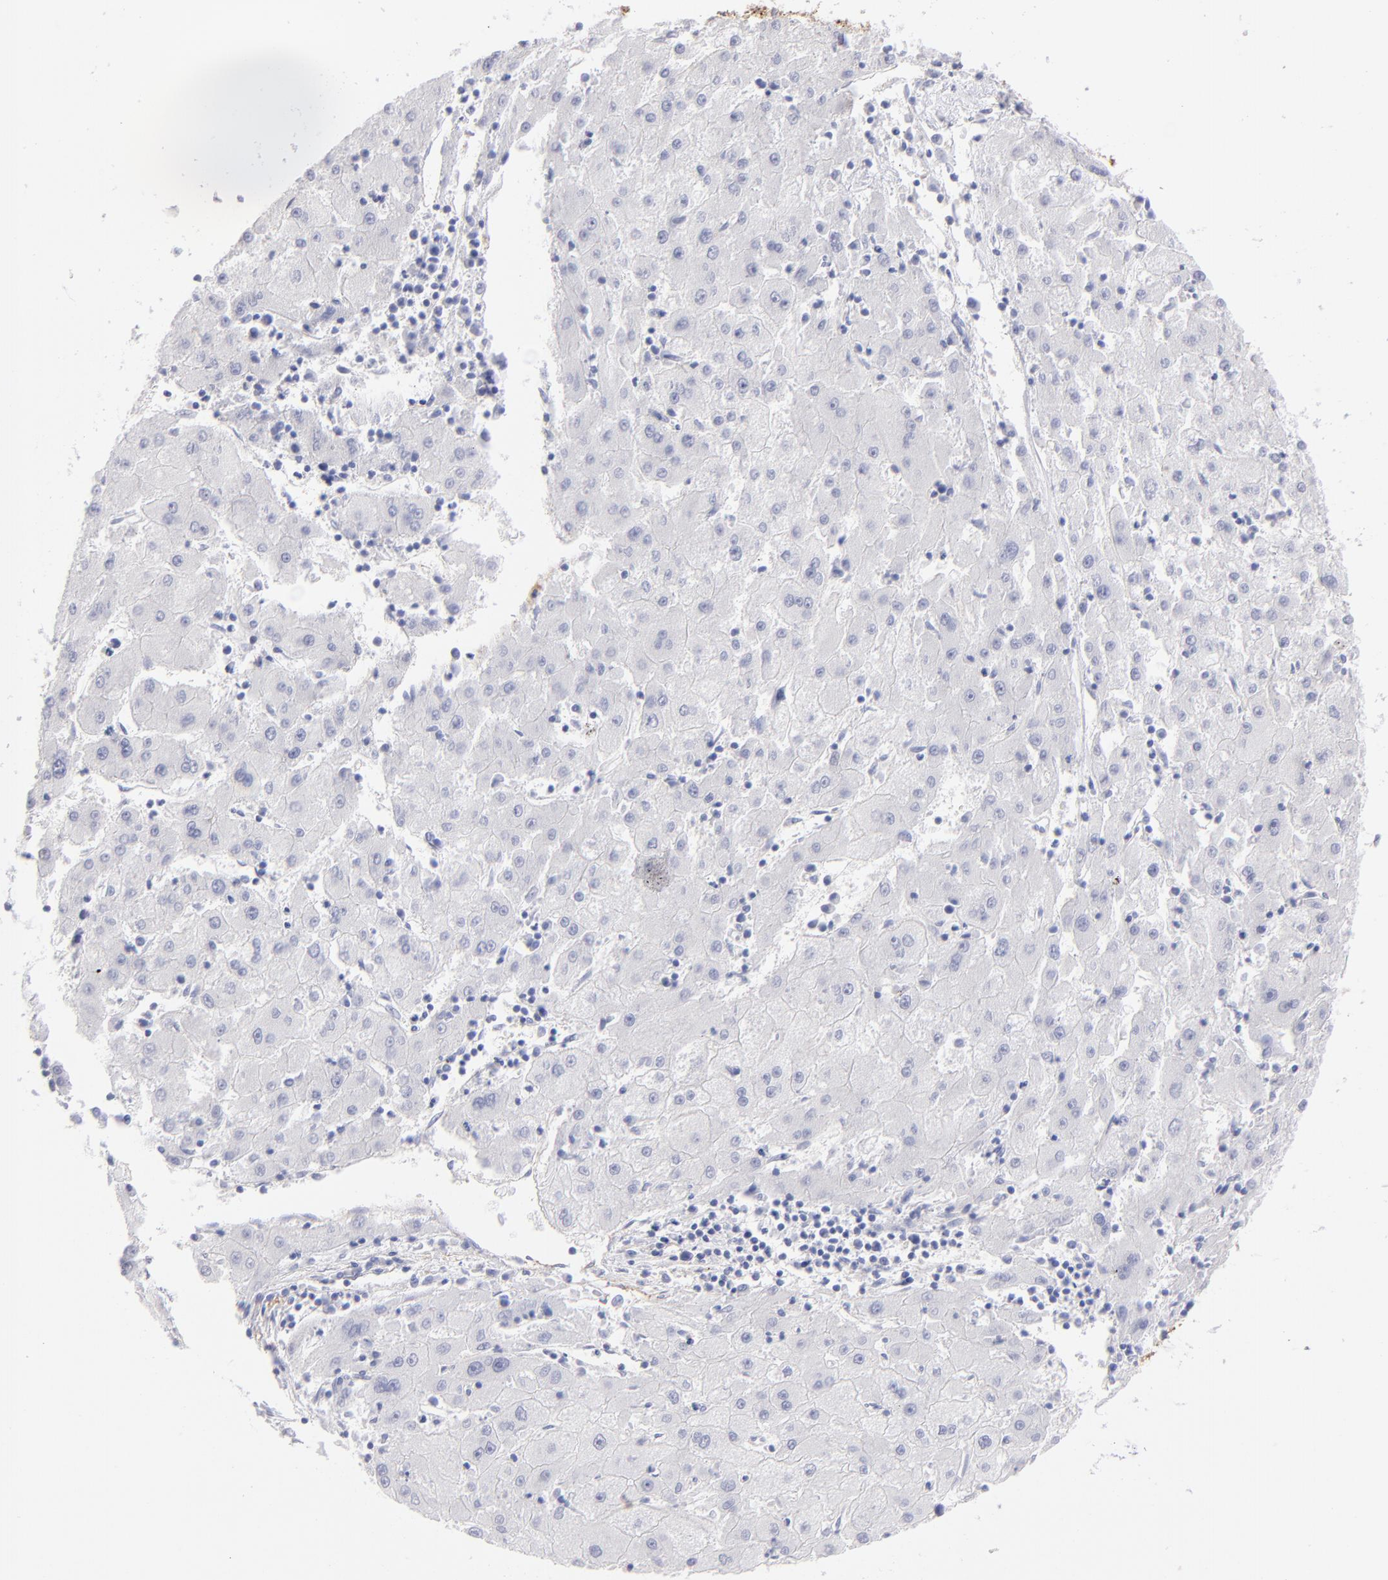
{"staining": {"intensity": "negative", "quantity": "none", "location": "none"}, "tissue": "liver cancer", "cell_type": "Tumor cells", "image_type": "cancer", "snomed": [{"axis": "morphology", "description": "Carcinoma, Hepatocellular, NOS"}, {"axis": "topography", "description": "Liver"}], "caption": "Human hepatocellular carcinoma (liver) stained for a protein using immunohistochemistry (IHC) demonstrates no expression in tumor cells.", "gene": "AHNAK2", "patient": {"sex": "male", "age": 72}}